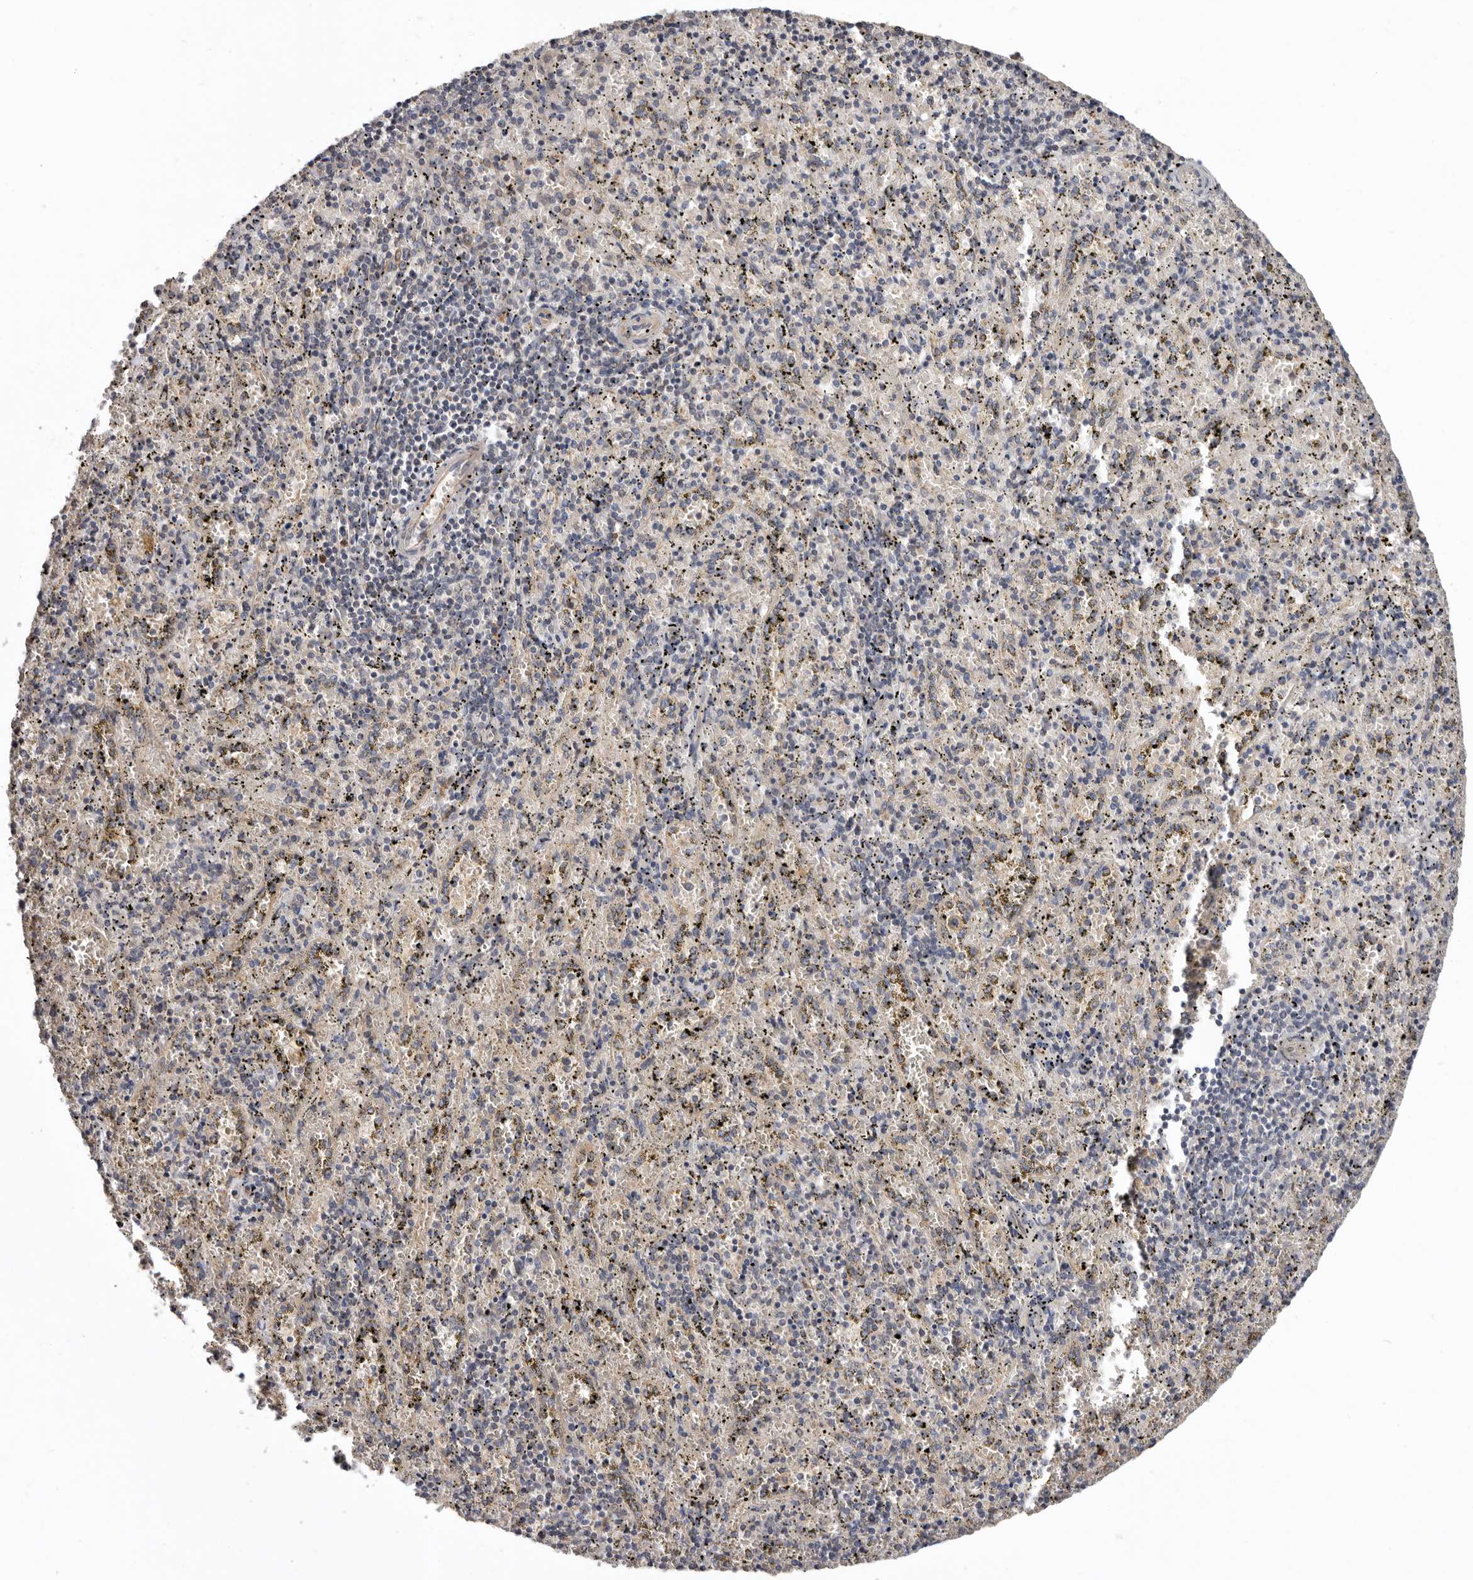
{"staining": {"intensity": "negative", "quantity": "none", "location": "none"}, "tissue": "spleen", "cell_type": "Cells in red pulp", "image_type": "normal", "snomed": [{"axis": "morphology", "description": "Normal tissue, NOS"}, {"axis": "topography", "description": "Spleen"}], "caption": "An IHC micrograph of benign spleen is shown. There is no staining in cells in red pulp of spleen.", "gene": "TMUB1", "patient": {"sex": "male", "age": 11}}